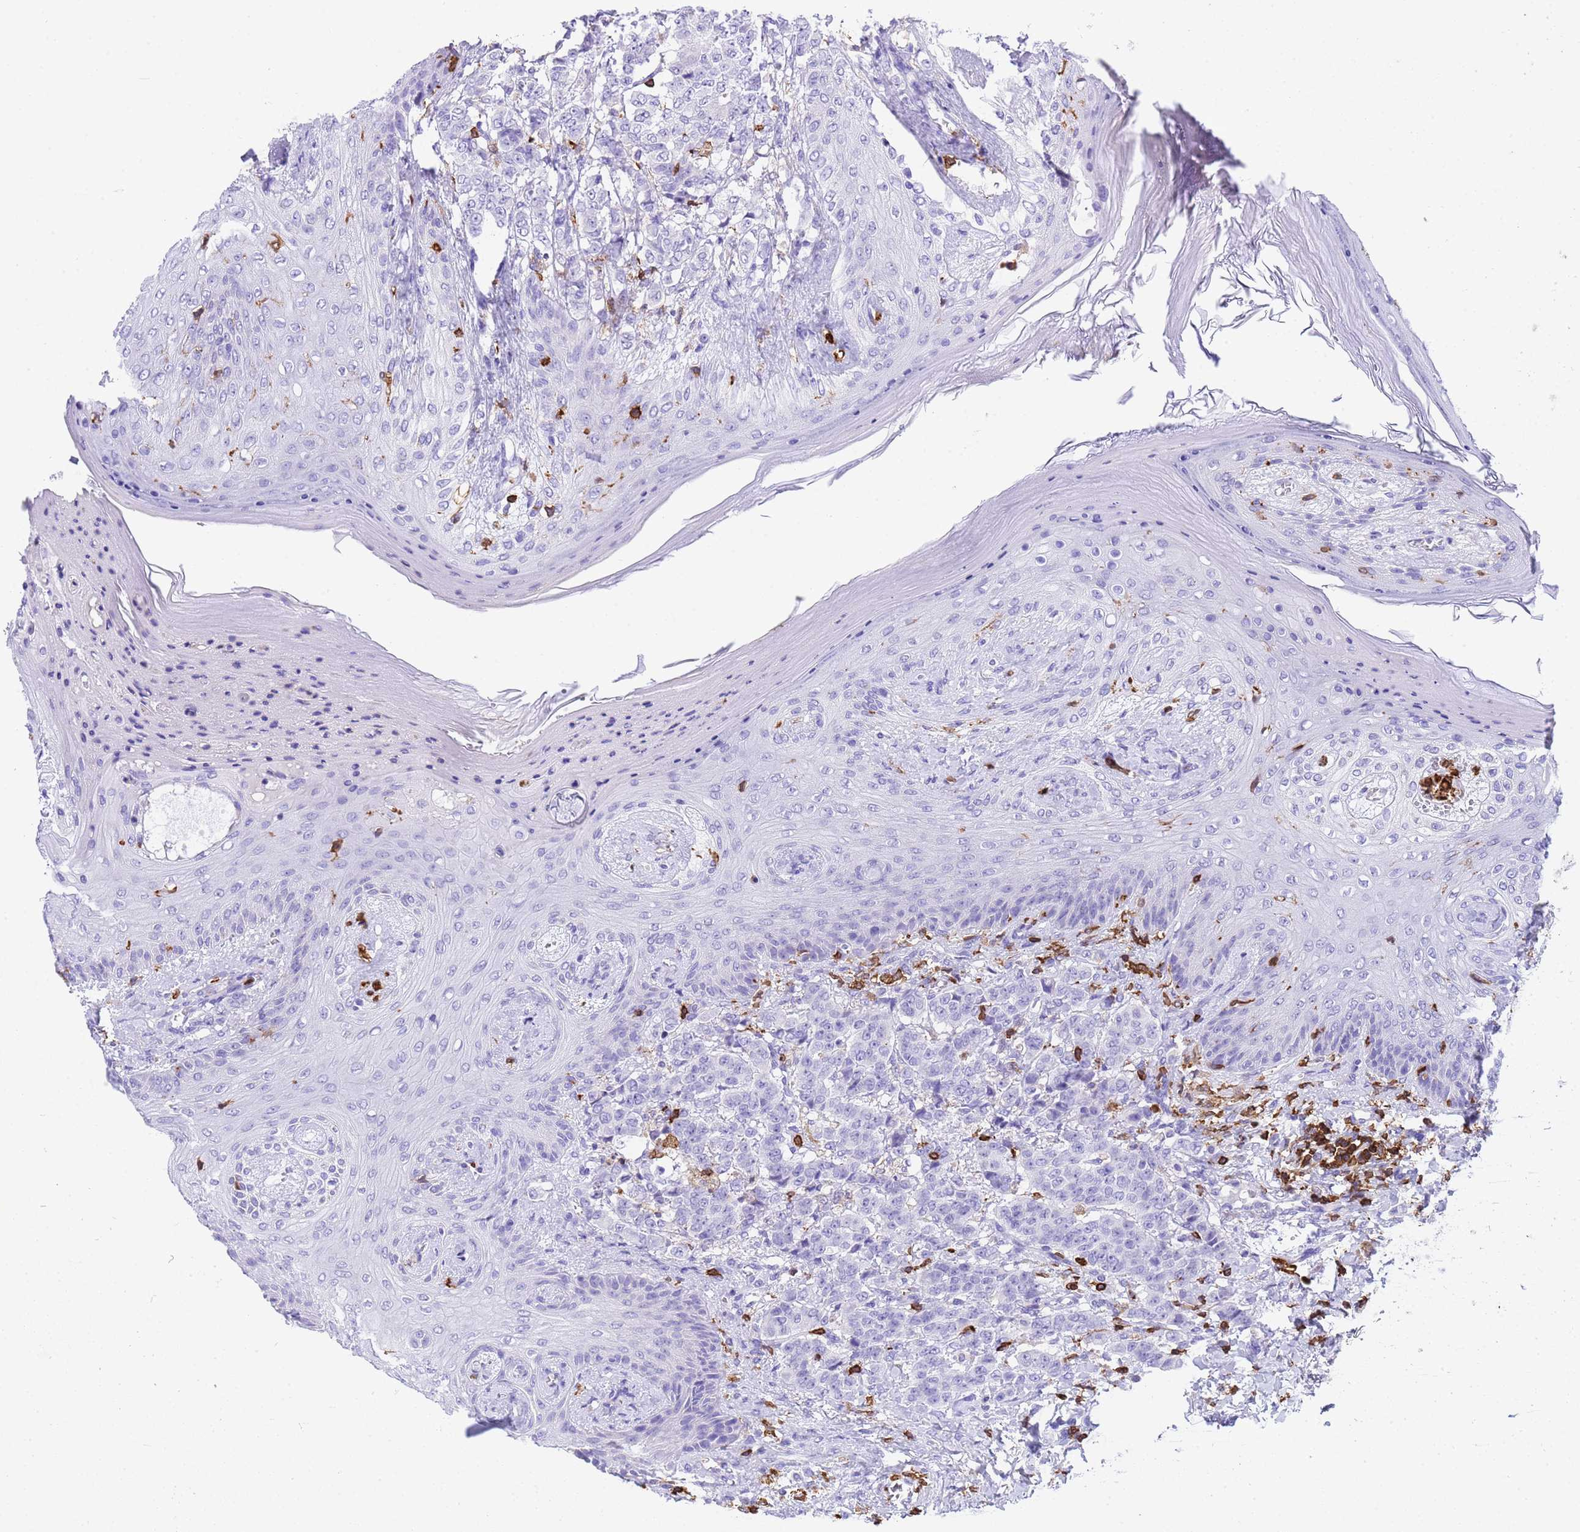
{"staining": {"intensity": "negative", "quantity": "none", "location": "none"}, "tissue": "breast cancer", "cell_type": "Tumor cells", "image_type": "cancer", "snomed": [{"axis": "morphology", "description": "Duct carcinoma"}, {"axis": "topography", "description": "Breast"}], "caption": "This is a image of IHC staining of breast cancer (infiltrating ductal carcinoma), which shows no expression in tumor cells.", "gene": "IRF5", "patient": {"sex": "female", "age": 40}}